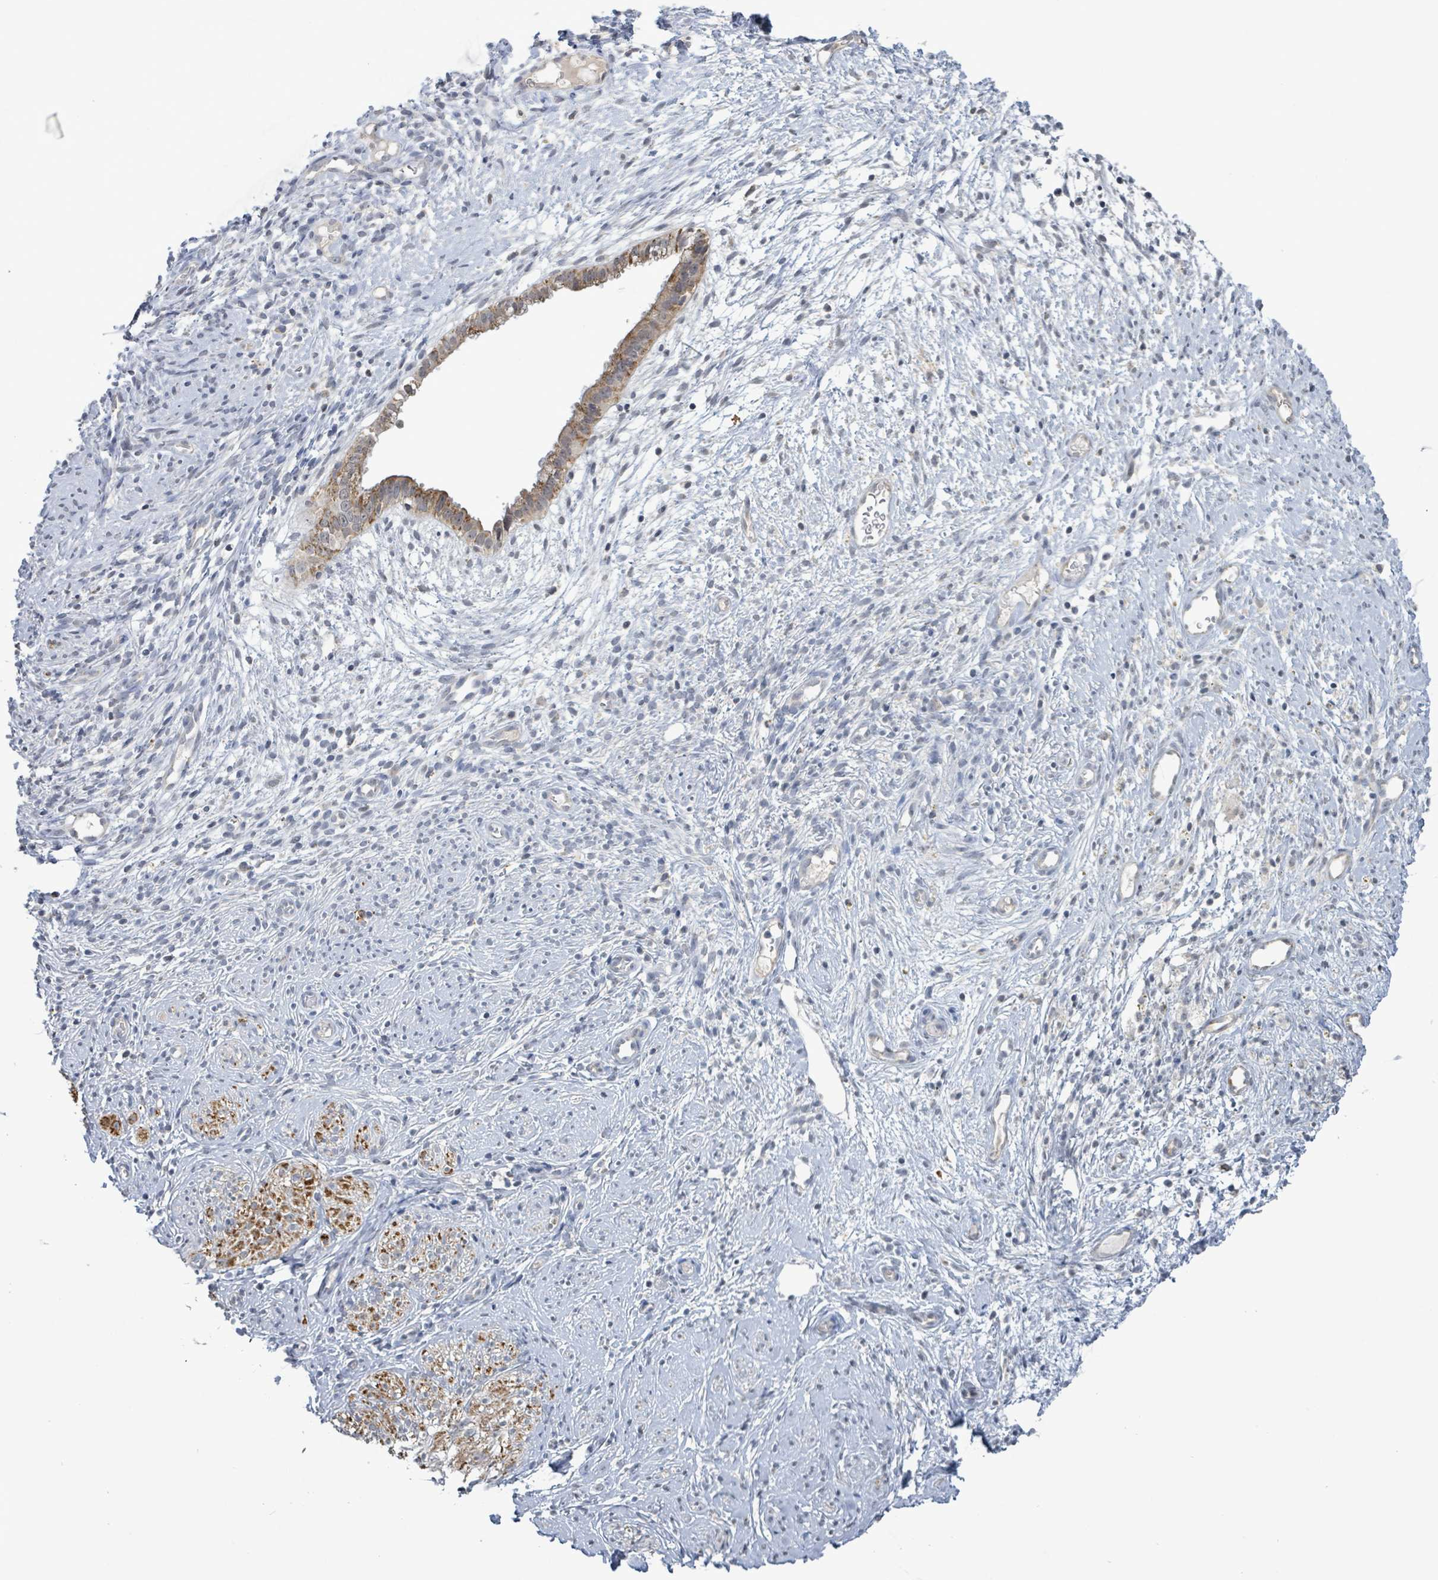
{"staining": {"intensity": "moderate", "quantity": ">75%", "location": "cytoplasmic/membranous"}, "tissue": "cervix", "cell_type": "Glandular cells", "image_type": "normal", "snomed": [{"axis": "morphology", "description": "Normal tissue, NOS"}, {"axis": "topography", "description": "Cervix"}], "caption": "Immunohistochemical staining of benign human cervix reveals >75% levels of moderate cytoplasmic/membranous protein staining in about >75% of glandular cells.", "gene": "COQ10B", "patient": {"sex": "female", "age": 76}}